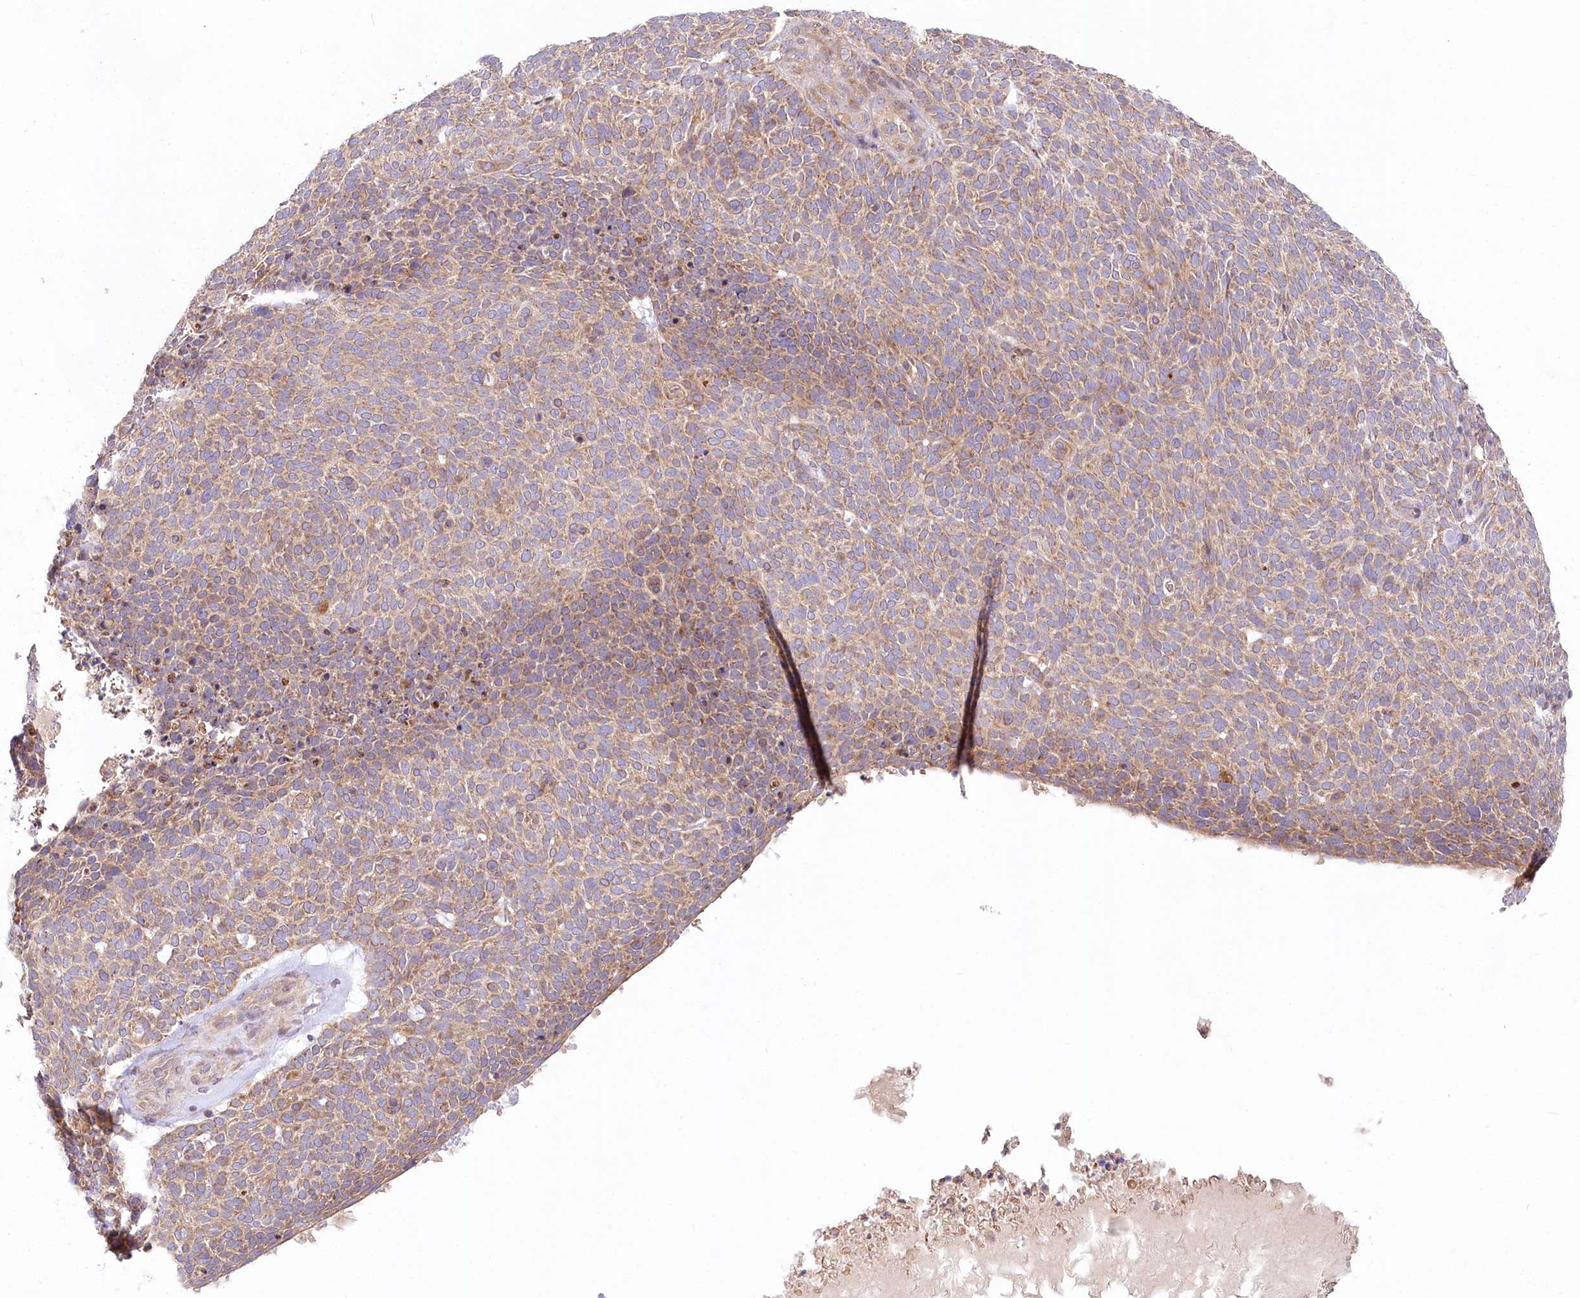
{"staining": {"intensity": "moderate", "quantity": ">75%", "location": "cytoplasmic/membranous"}, "tissue": "skin cancer", "cell_type": "Tumor cells", "image_type": "cancer", "snomed": [{"axis": "morphology", "description": "Squamous cell carcinoma, NOS"}, {"axis": "topography", "description": "Skin"}], "caption": "This photomicrograph displays immunohistochemistry (IHC) staining of human squamous cell carcinoma (skin), with medium moderate cytoplasmic/membranous staining in approximately >75% of tumor cells.", "gene": "PYROXD1", "patient": {"sex": "female", "age": 90}}